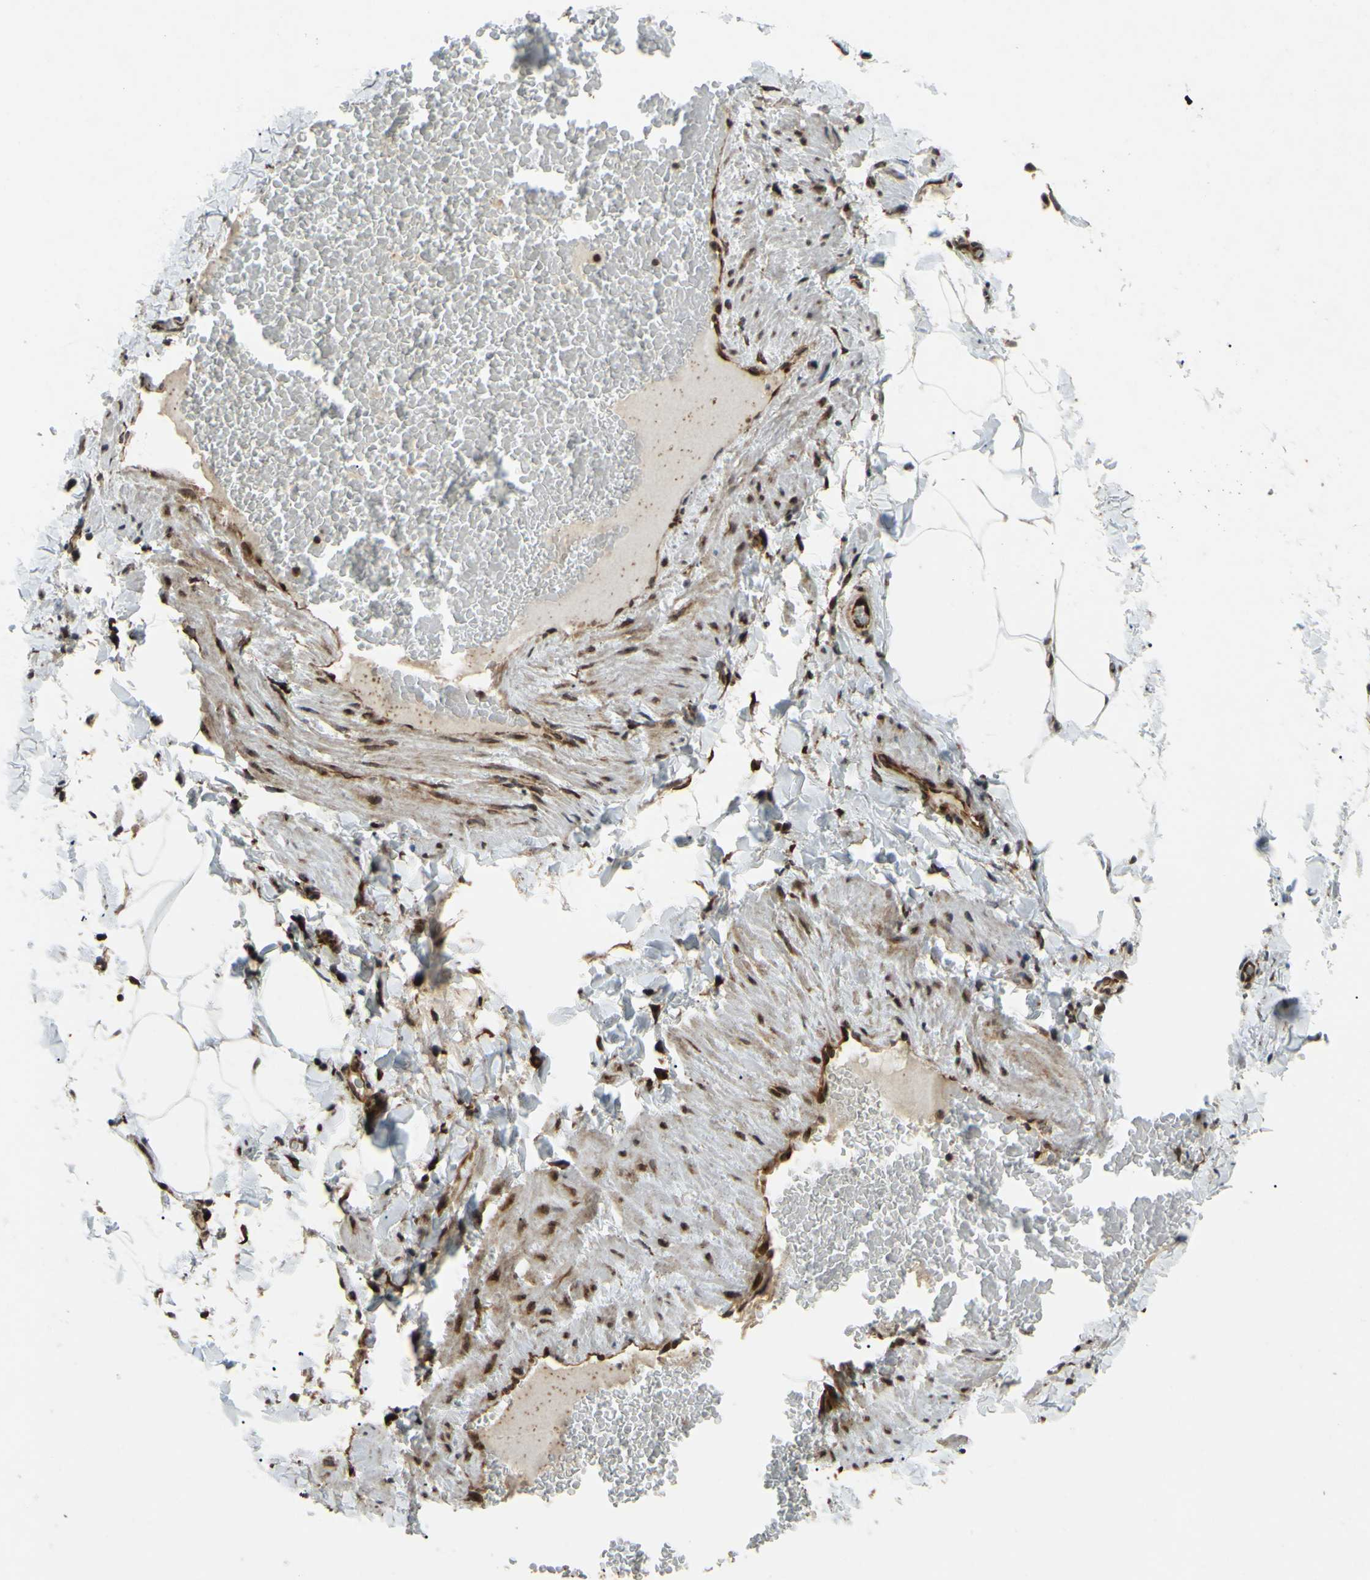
{"staining": {"intensity": "moderate", "quantity": ">75%", "location": "cytoplasmic/membranous"}, "tissue": "adipose tissue", "cell_type": "Adipocytes", "image_type": "normal", "snomed": [{"axis": "morphology", "description": "Normal tissue, NOS"}, {"axis": "topography", "description": "Vascular tissue"}], "caption": "The micrograph displays immunohistochemical staining of unremarkable adipose tissue. There is moderate cytoplasmic/membranous expression is appreciated in approximately >75% of adipocytes.", "gene": "PRAF2", "patient": {"sex": "male", "age": 41}}